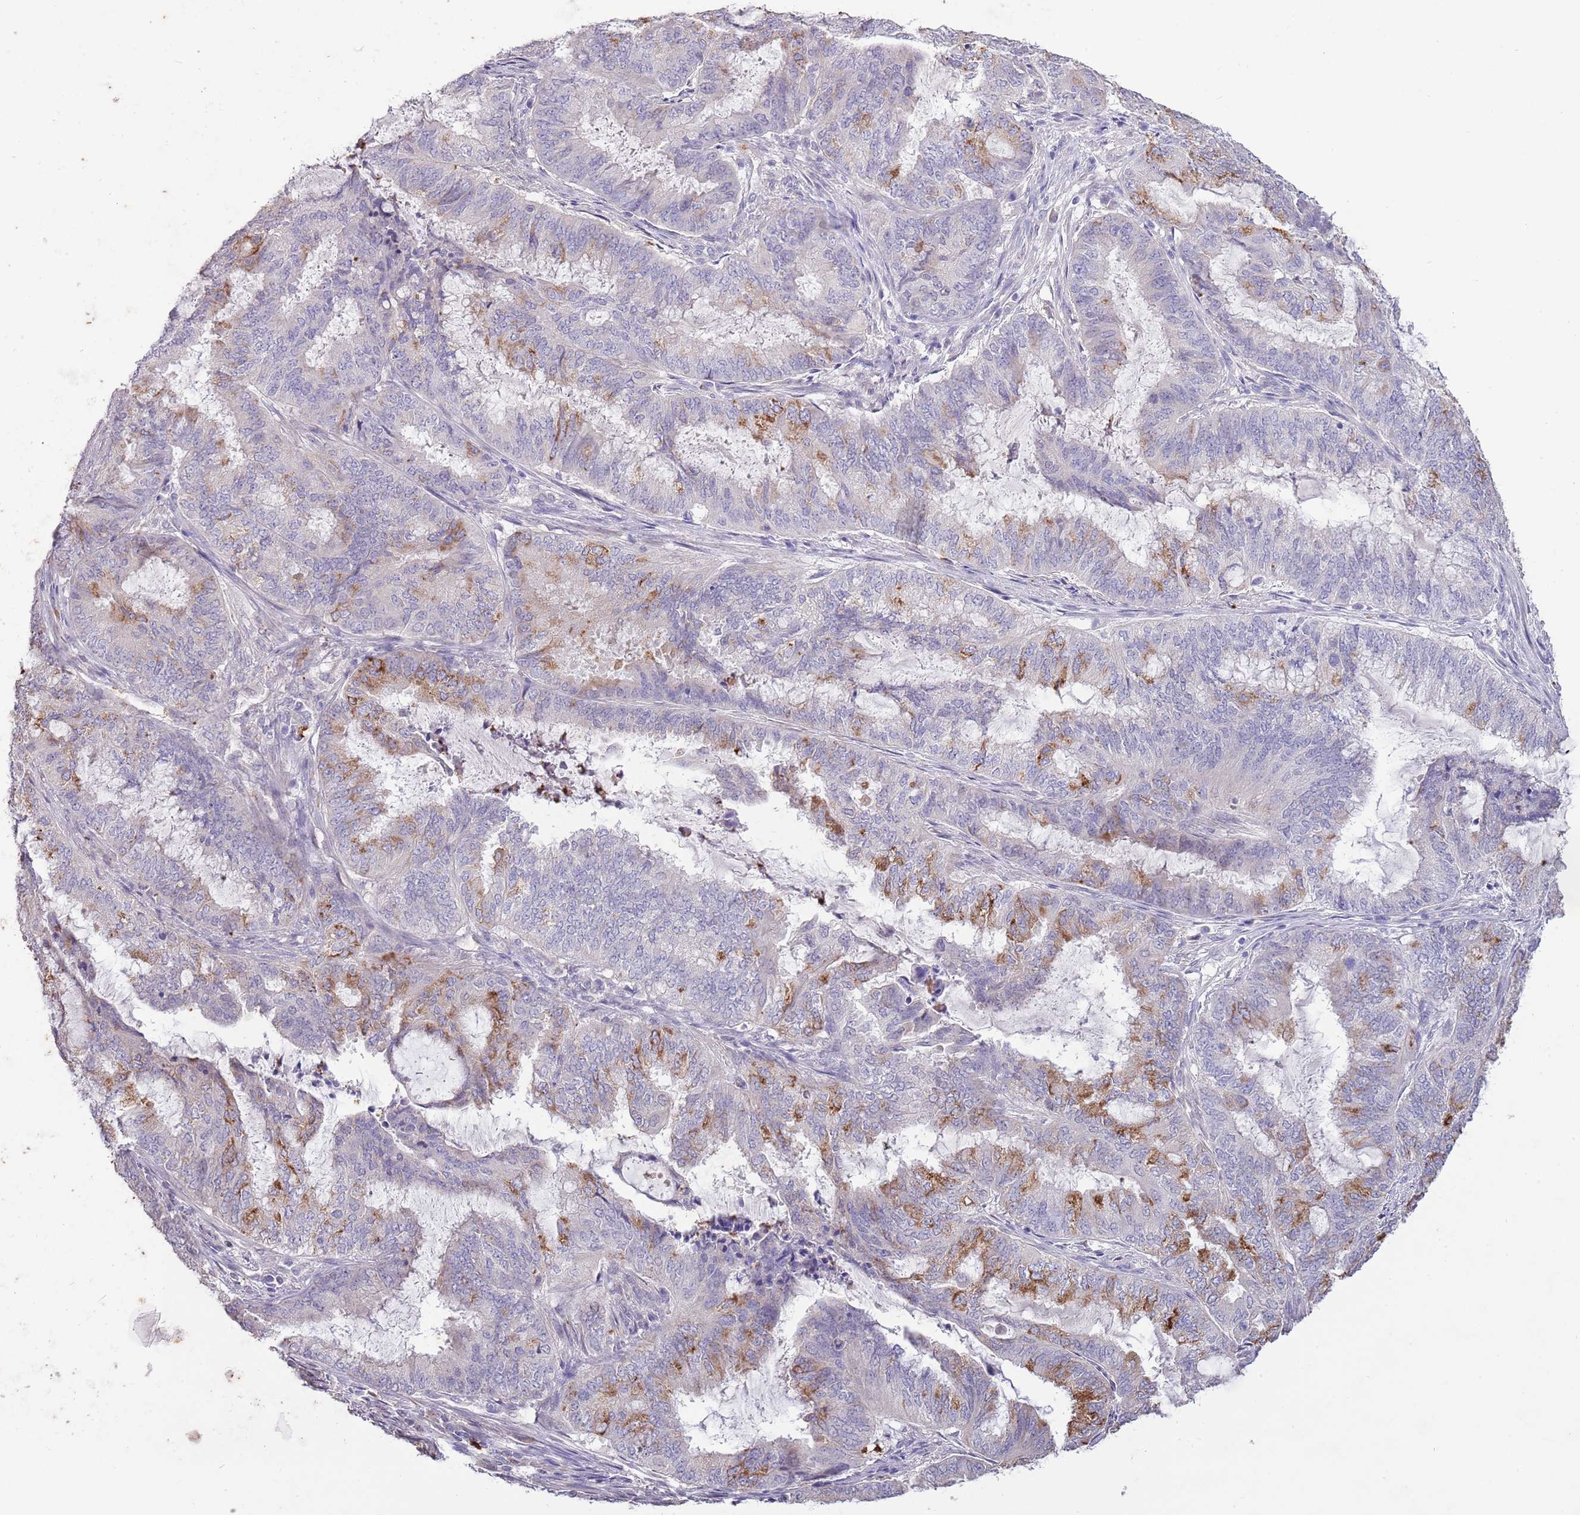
{"staining": {"intensity": "moderate", "quantity": "<25%", "location": "cytoplasmic/membranous"}, "tissue": "endometrial cancer", "cell_type": "Tumor cells", "image_type": "cancer", "snomed": [{"axis": "morphology", "description": "Adenocarcinoma, NOS"}, {"axis": "topography", "description": "Endometrium"}], "caption": "Endometrial cancer stained for a protein demonstrates moderate cytoplasmic/membranous positivity in tumor cells. The staining is performed using DAB (3,3'-diaminobenzidine) brown chromogen to label protein expression. The nuclei are counter-stained blue using hematoxylin.", "gene": "P2RY13", "patient": {"sex": "female", "age": 51}}